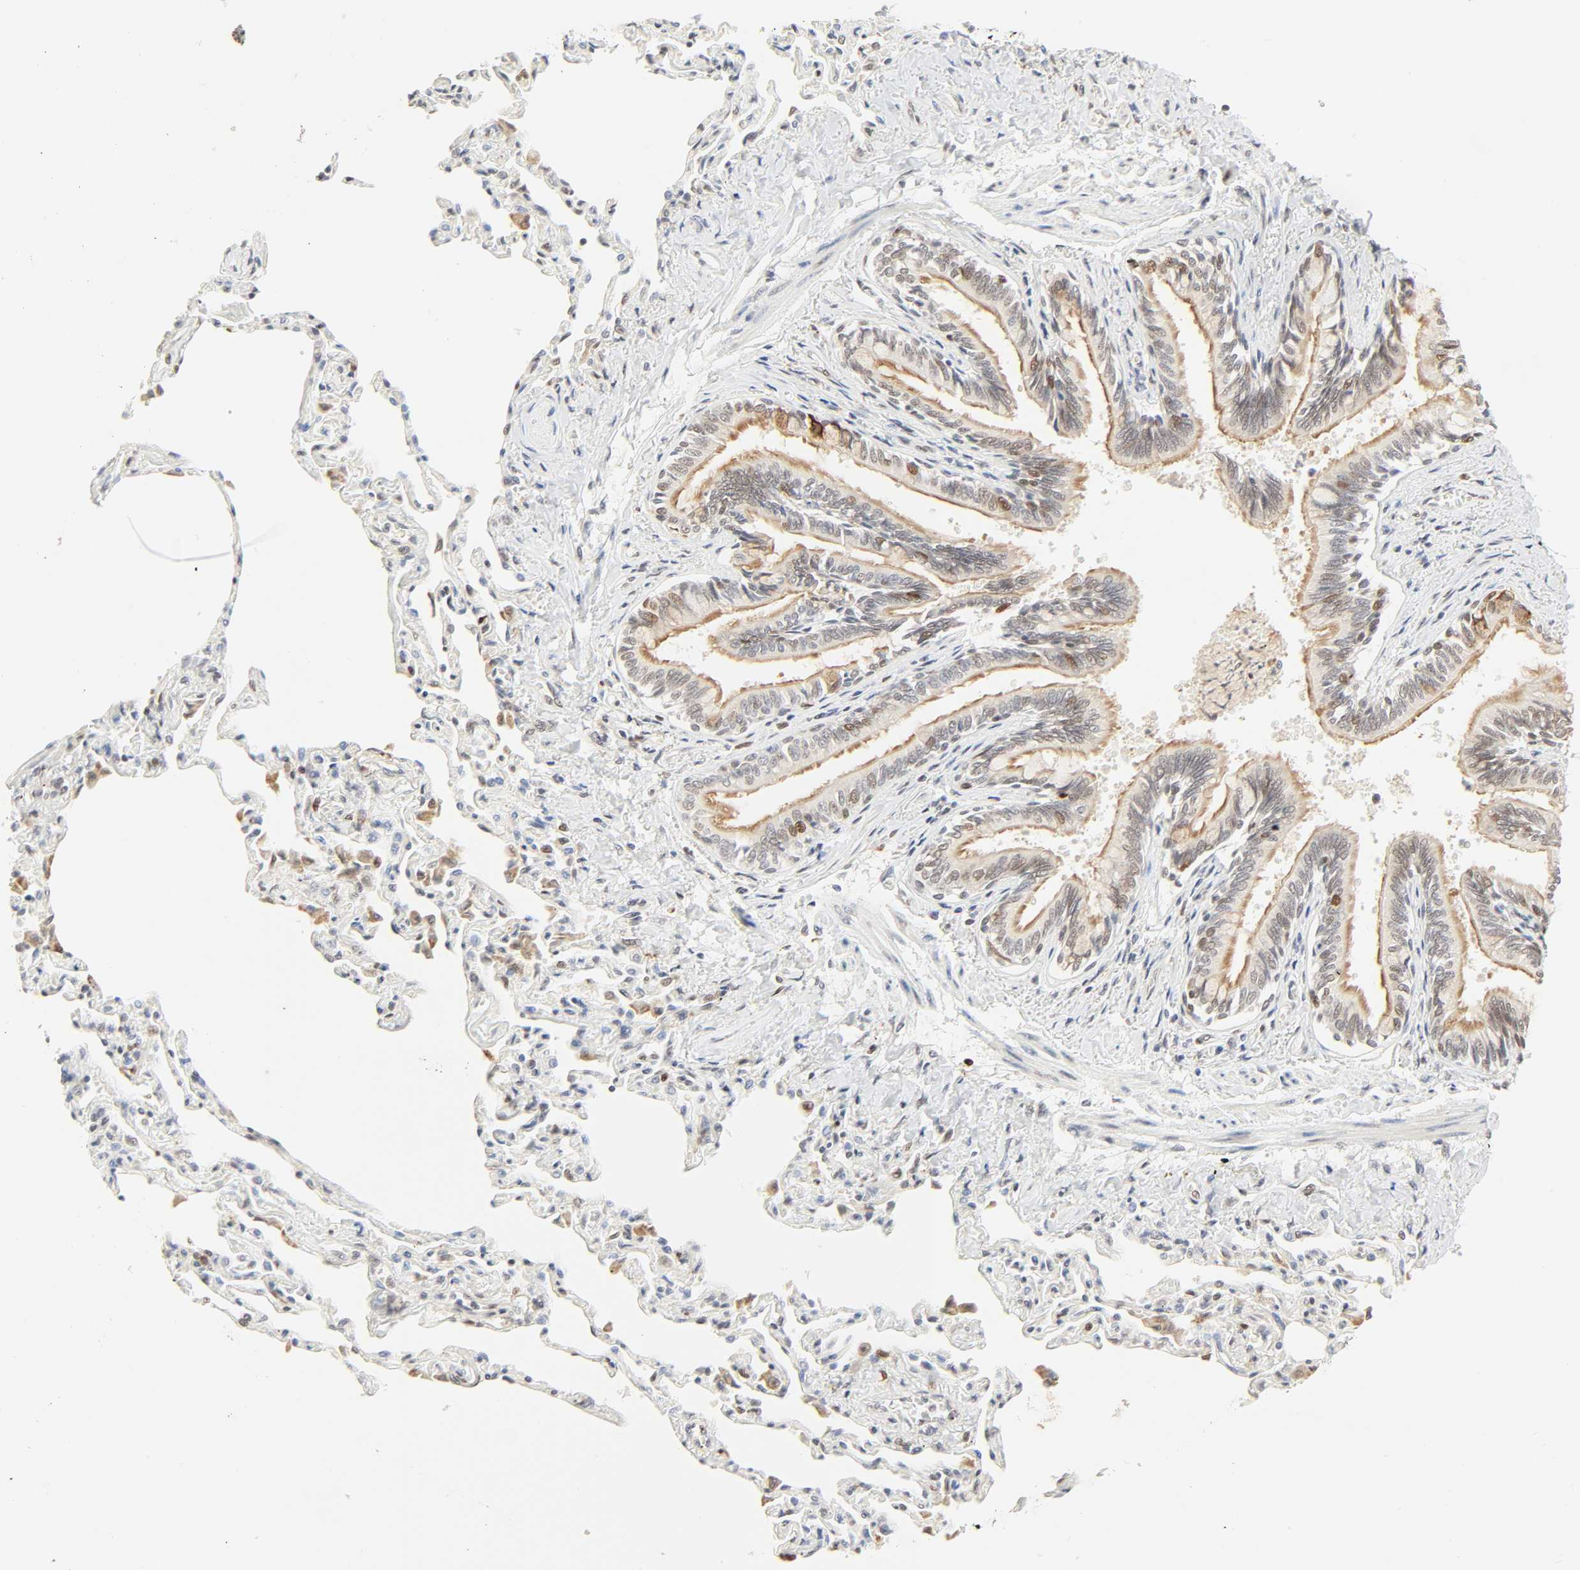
{"staining": {"intensity": "strong", "quantity": "<25%", "location": "cytoplasmic/membranous,nuclear"}, "tissue": "bronchus", "cell_type": "Respiratory epithelial cells", "image_type": "normal", "snomed": [{"axis": "morphology", "description": "Normal tissue, NOS"}, {"axis": "topography", "description": "Lung"}], "caption": "Immunohistochemical staining of unremarkable human bronchus exhibits strong cytoplasmic/membranous,nuclear protein staining in approximately <25% of respiratory epithelial cells.", "gene": "DAZAP1", "patient": {"sex": "male", "age": 64}}